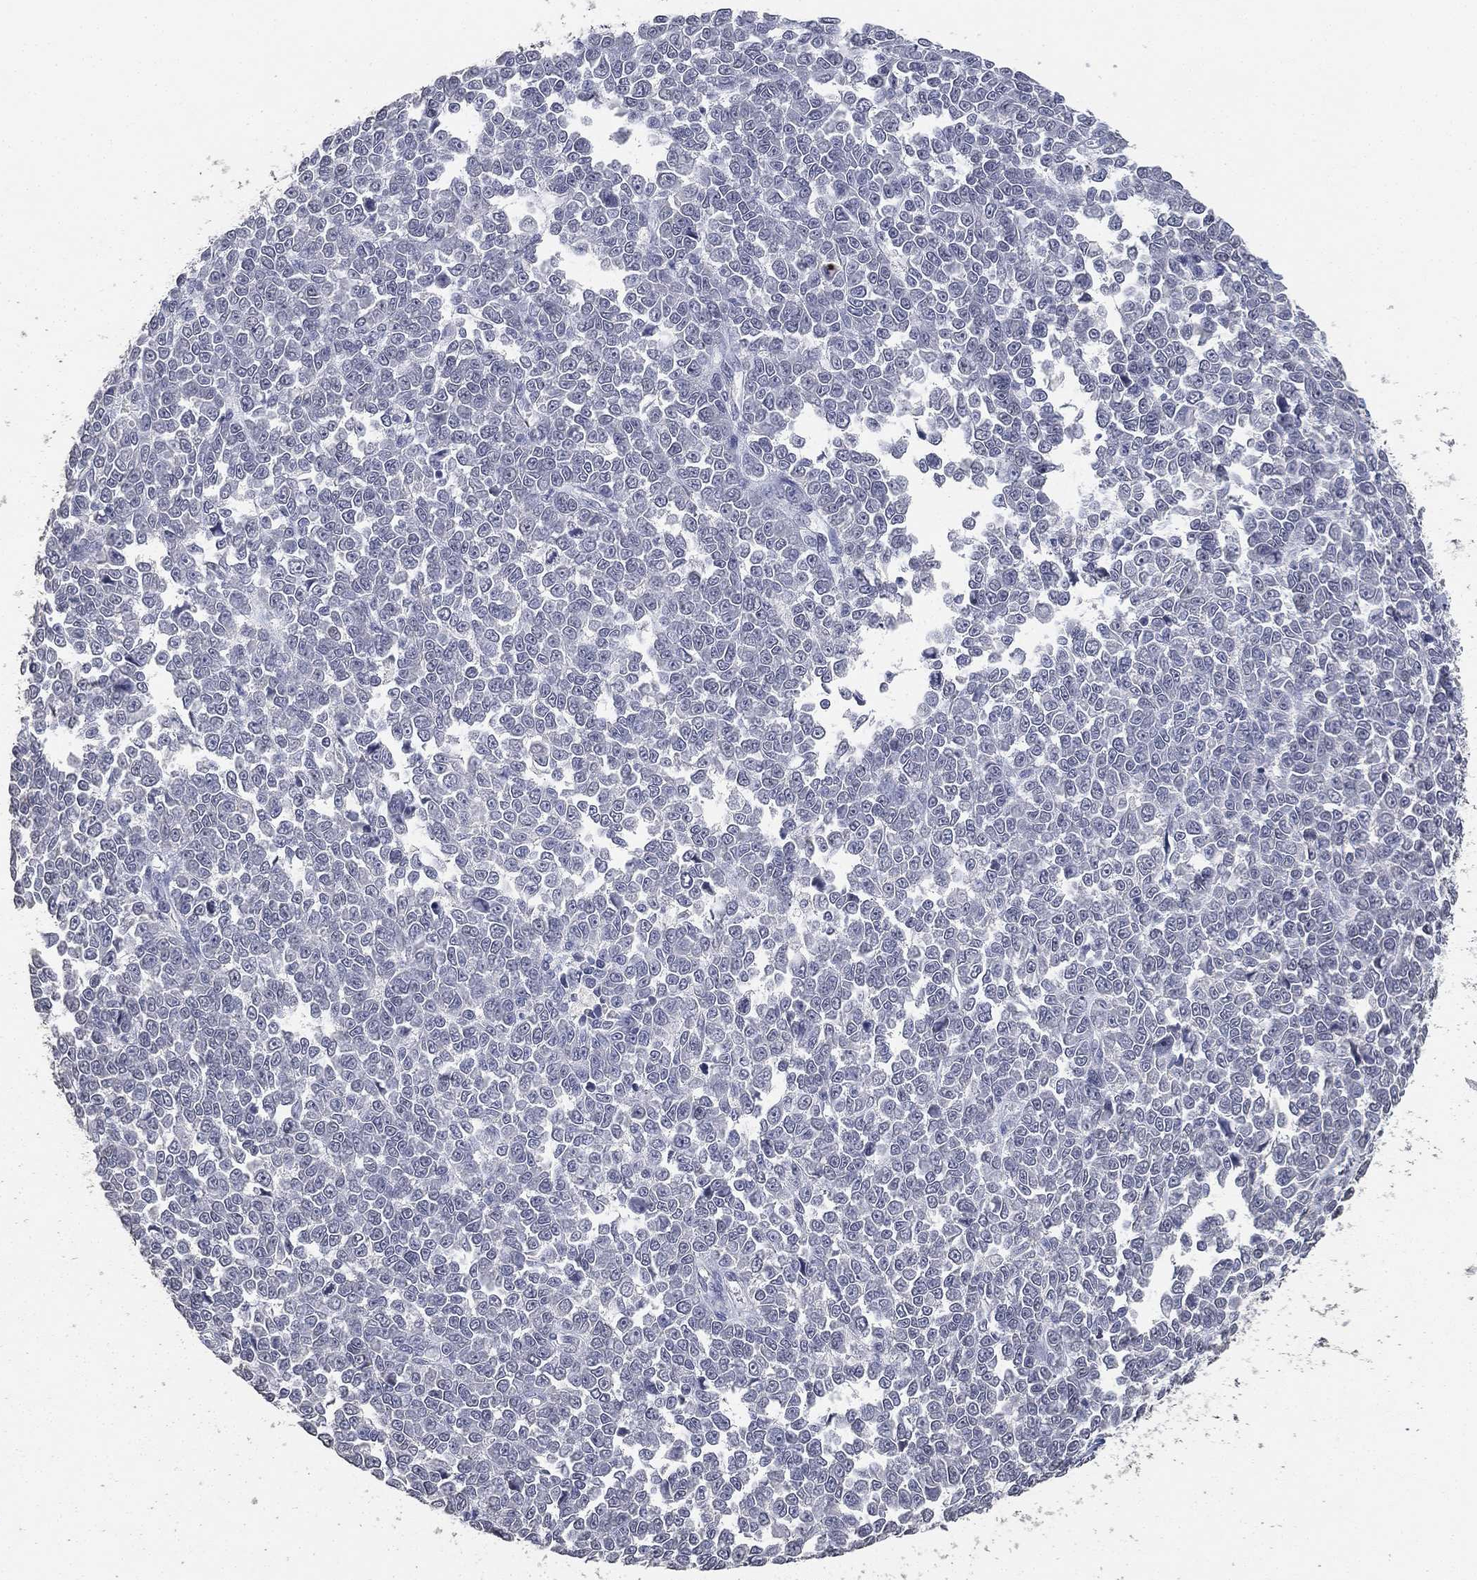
{"staining": {"intensity": "negative", "quantity": "none", "location": "none"}, "tissue": "melanoma", "cell_type": "Tumor cells", "image_type": "cancer", "snomed": [{"axis": "morphology", "description": "Malignant melanoma, NOS"}, {"axis": "topography", "description": "Skin"}], "caption": "Protein analysis of malignant melanoma demonstrates no significant staining in tumor cells.", "gene": "DSG1", "patient": {"sex": "female", "age": 95}}